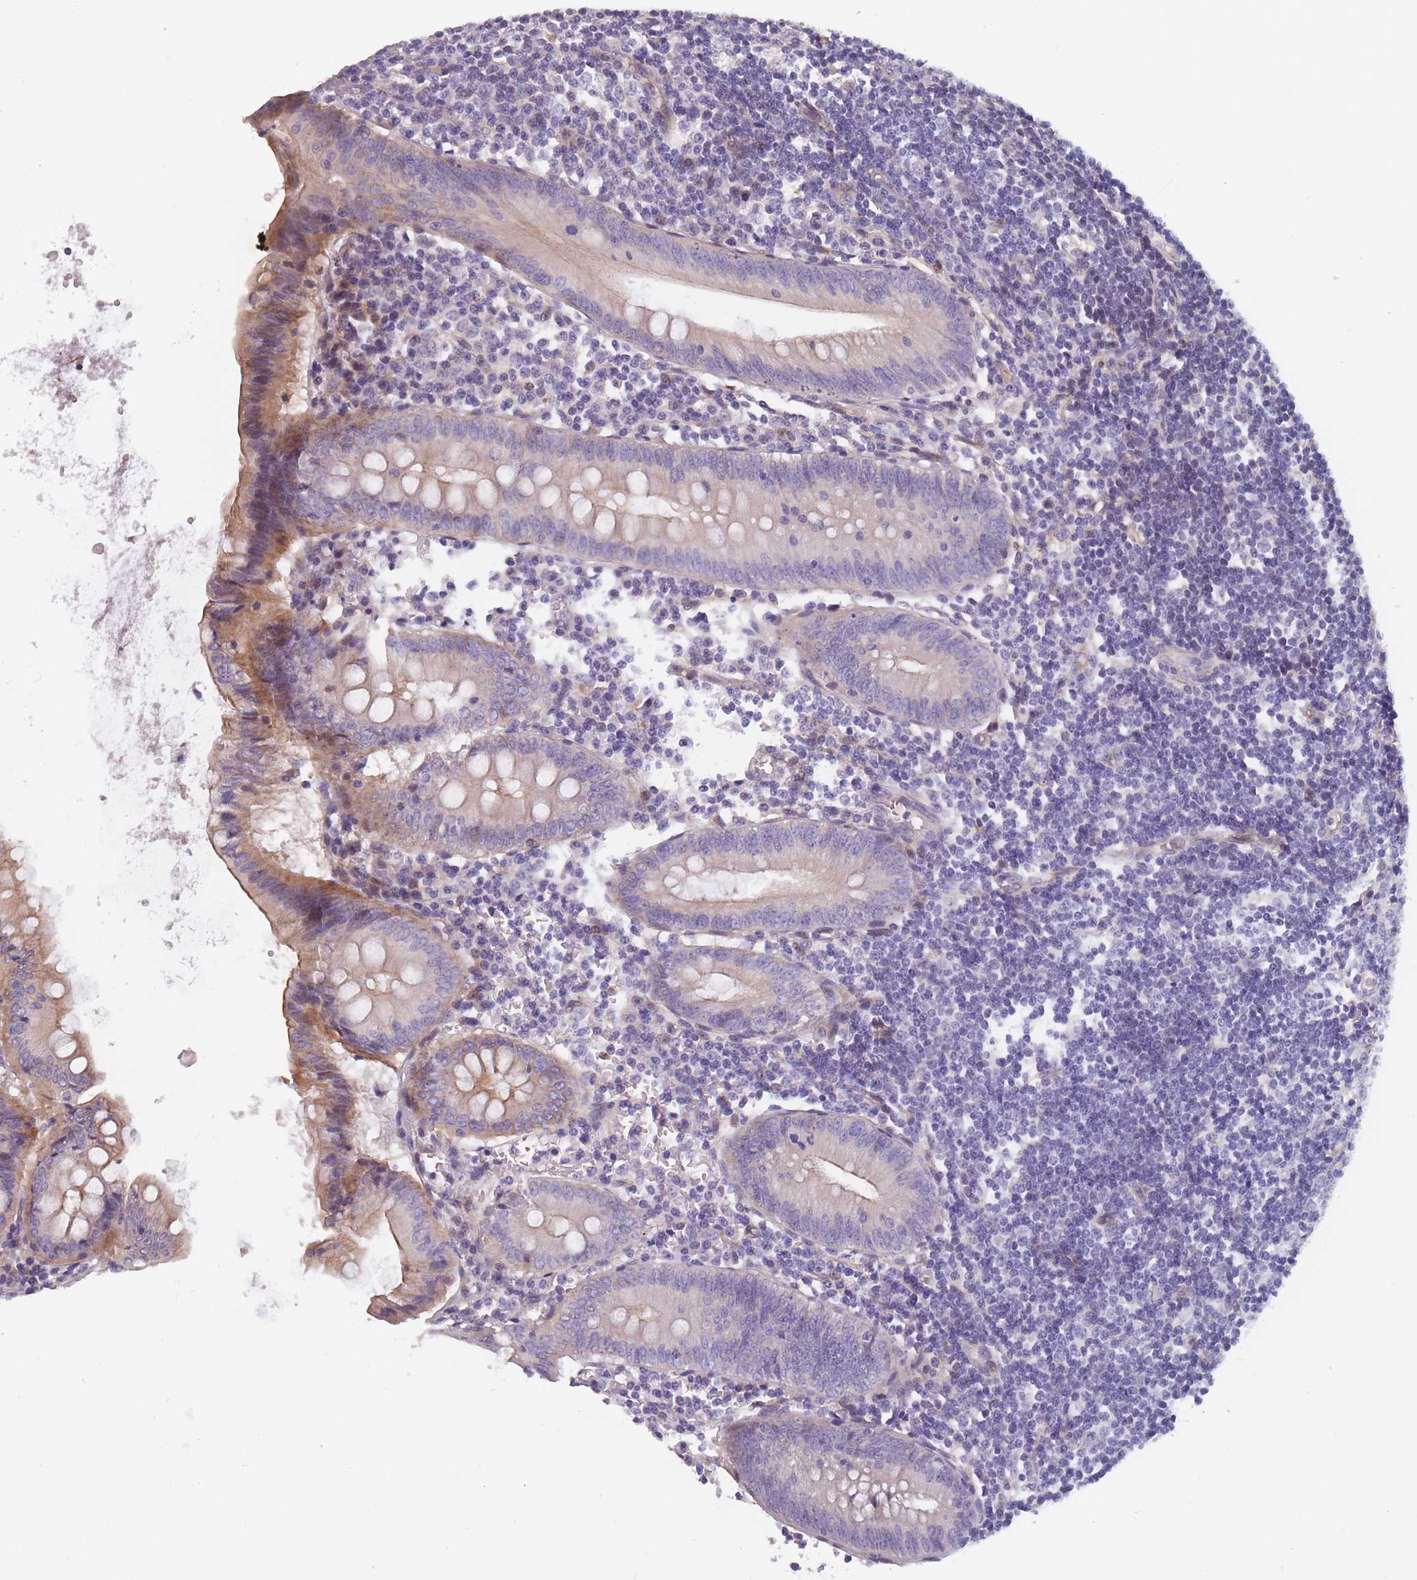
{"staining": {"intensity": "moderate", "quantity": "25%-75%", "location": "cytoplasmic/membranous"}, "tissue": "appendix", "cell_type": "Glandular cells", "image_type": "normal", "snomed": [{"axis": "morphology", "description": "Normal tissue, NOS"}, {"axis": "topography", "description": "Appendix"}], "caption": "Moderate cytoplasmic/membranous expression is appreciated in approximately 25%-75% of glandular cells in unremarkable appendix.", "gene": "FAM83F", "patient": {"sex": "female", "age": 54}}